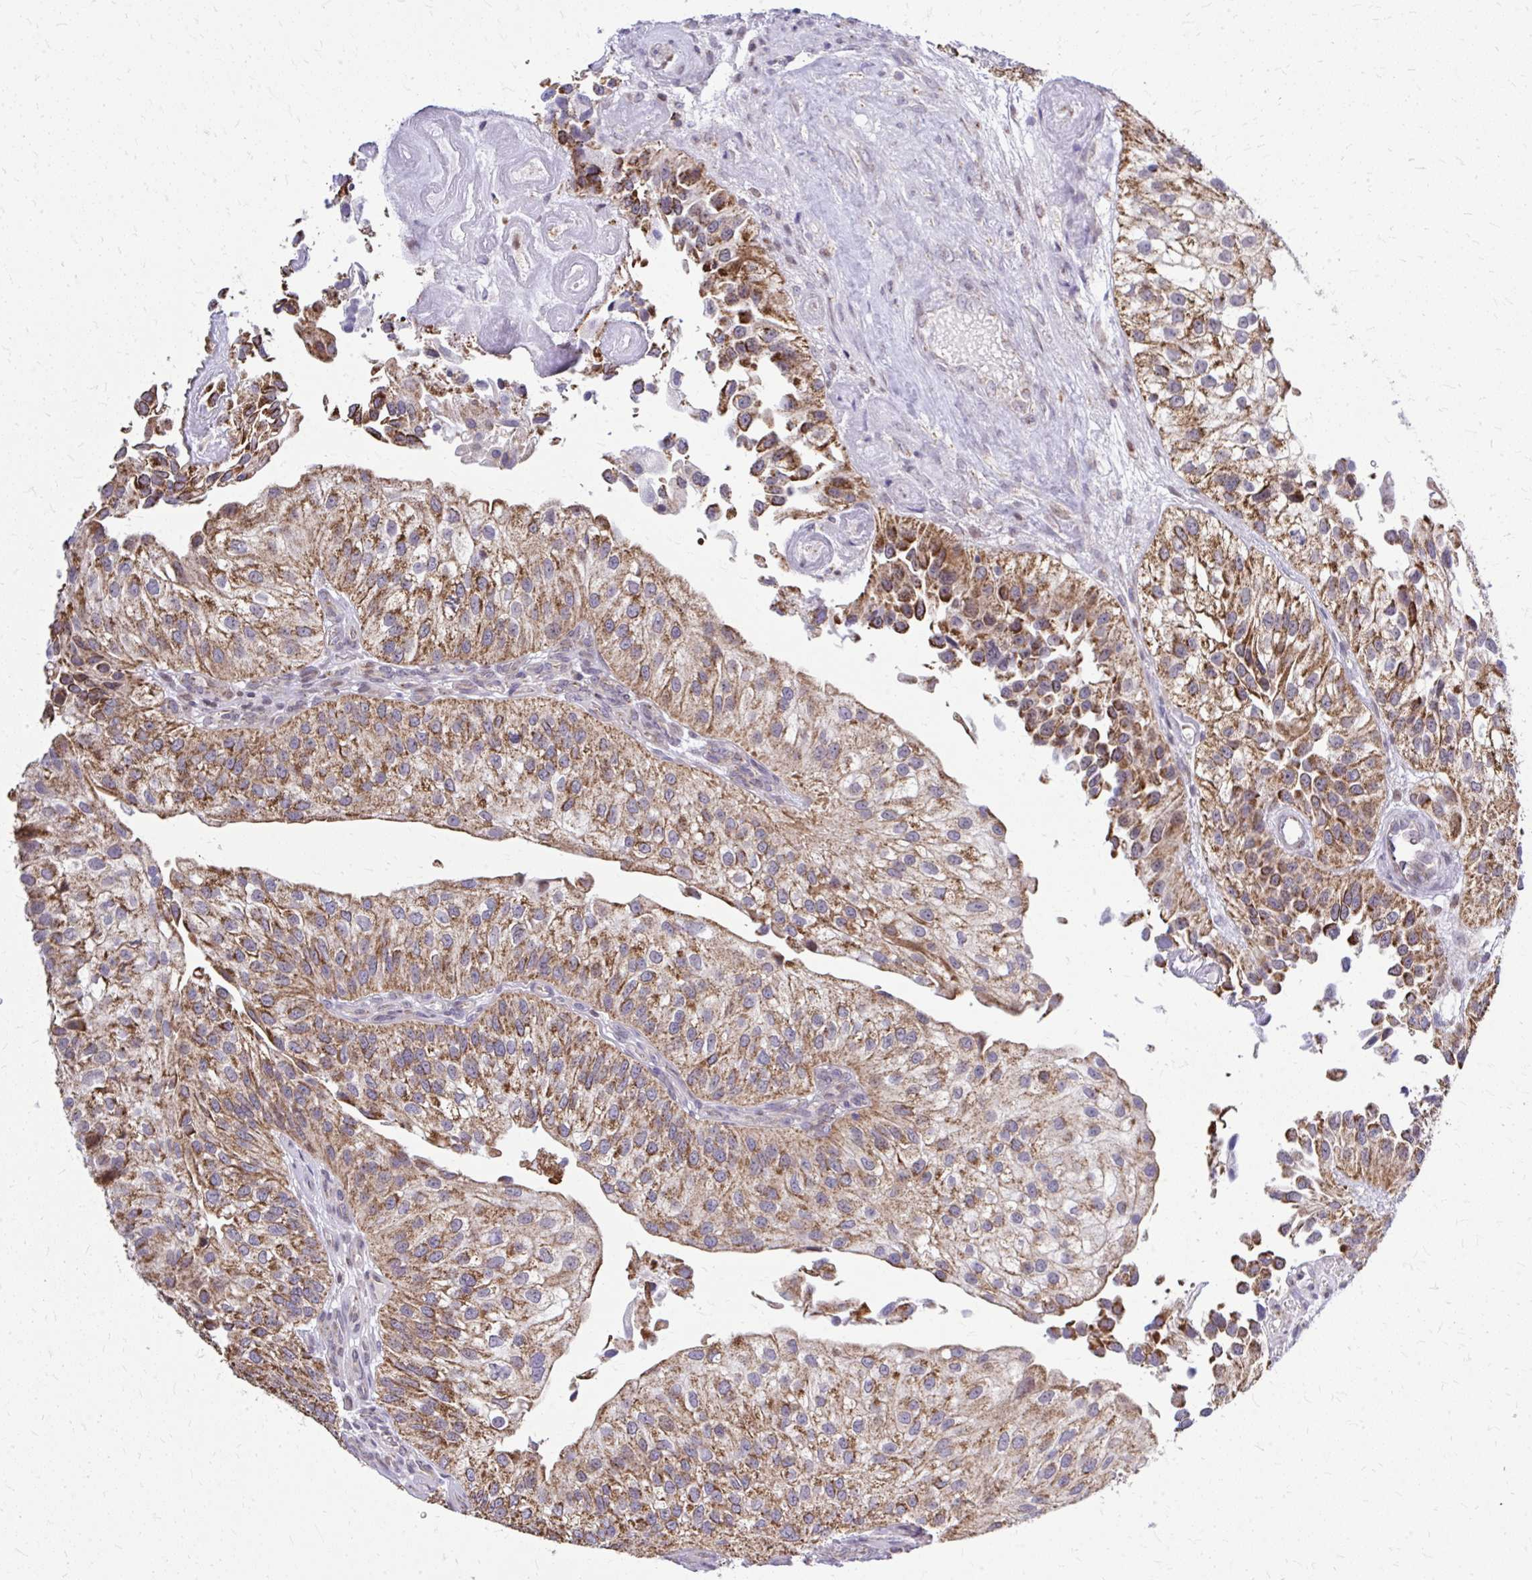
{"staining": {"intensity": "strong", "quantity": ">75%", "location": "cytoplasmic/membranous"}, "tissue": "urothelial cancer", "cell_type": "Tumor cells", "image_type": "cancer", "snomed": [{"axis": "morphology", "description": "Urothelial carcinoma, NOS"}, {"axis": "topography", "description": "Urinary bladder"}], "caption": "Human urothelial cancer stained with a brown dye reveals strong cytoplasmic/membranous positive expression in about >75% of tumor cells.", "gene": "ZNF362", "patient": {"sex": "male", "age": 87}}